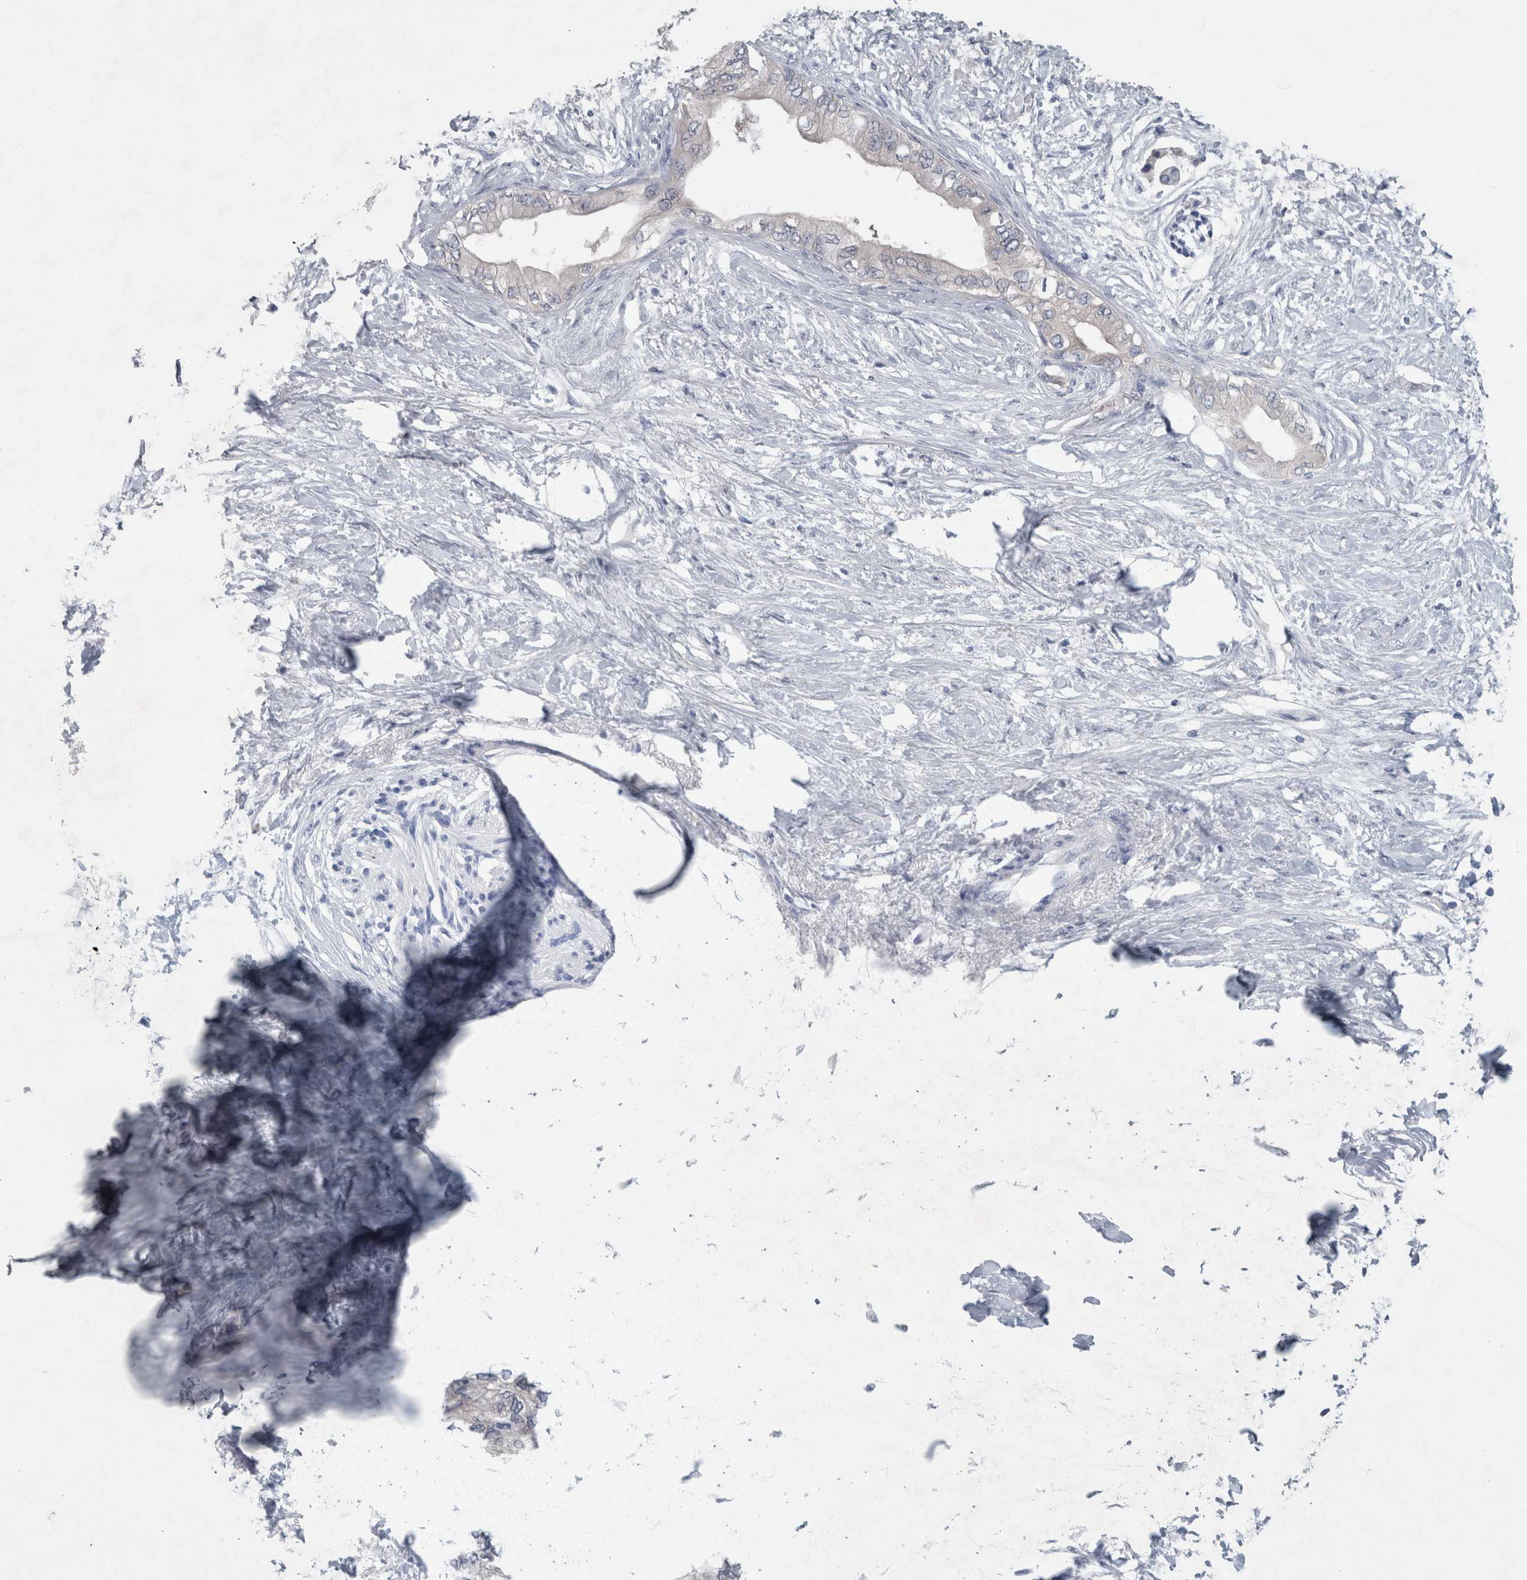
{"staining": {"intensity": "negative", "quantity": "none", "location": "none"}, "tissue": "pancreatic cancer", "cell_type": "Tumor cells", "image_type": "cancer", "snomed": [{"axis": "morphology", "description": "Normal tissue, NOS"}, {"axis": "morphology", "description": "Adenocarcinoma, NOS"}, {"axis": "topography", "description": "Pancreas"}, {"axis": "topography", "description": "Duodenum"}], "caption": "DAB immunohistochemical staining of adenocarcinoma (pancreatic) reveals no significant expression in tumor cells.", "gene": "FAM83H", "patient": {"sex": "female", "age": 60}}